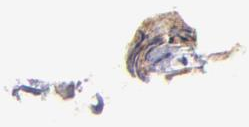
{"staining": {"intensity": "moderate", "quantity": ">75%", "location": "cytoplasmic/membranous"}, "tissue": "prostate cancer", "cell_type": "Tumor cells", "image_type": "cancer", "snomed": [{"axis": "morphology", "description": "Adenocarcinoma, High grade"}, {"axis": "topography", "description": "Prostate"}], "caption": "Brown immunohistochemical staining in human prostate high-grade adenocarcinoma shows moderate cytoplasmic/membranous staining in about >75% of tumor cells.", "gene": "HCCS", "patient": {"sex": "male", "age": 85}}